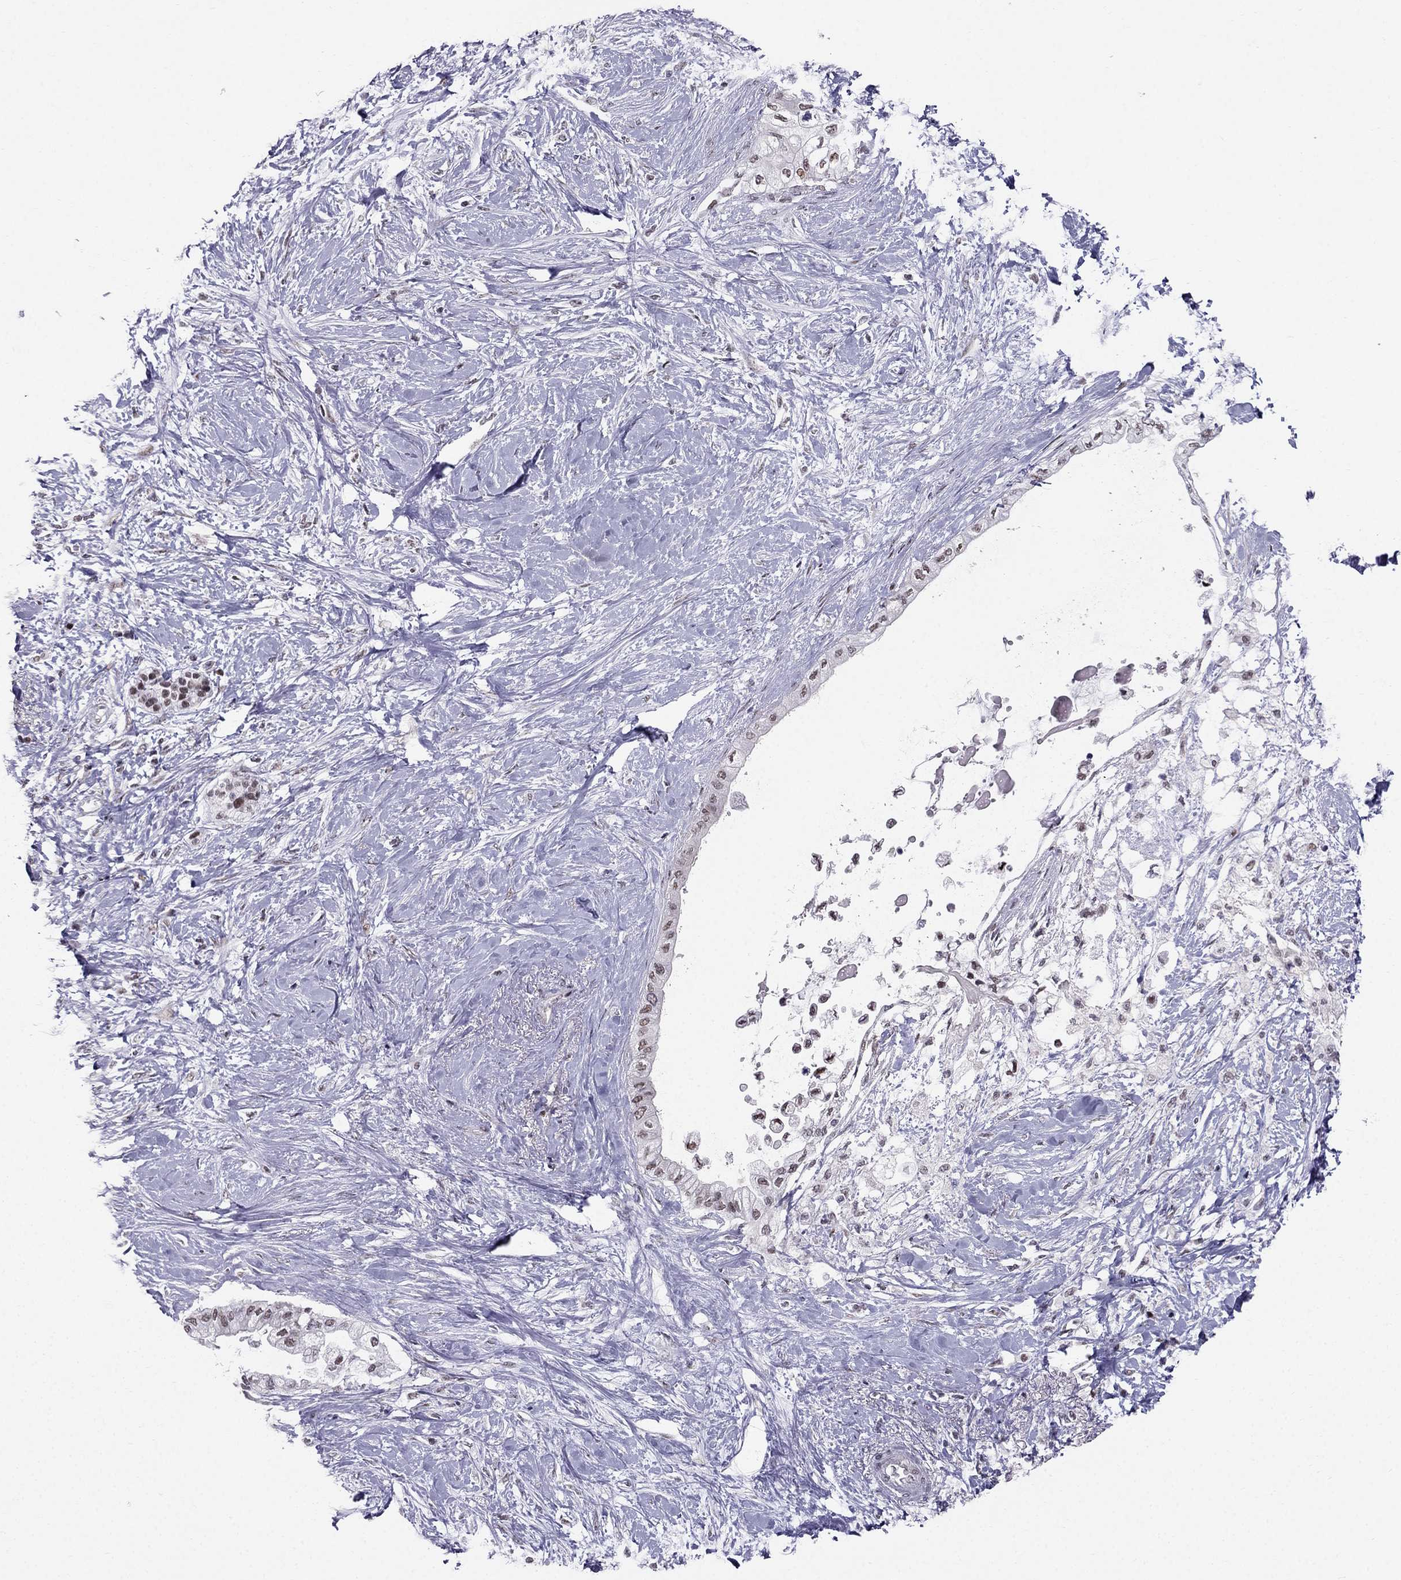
{"staining": {"intensity": "weak", "quantity": "25%-75%", "location": "nuclear"}, "tissue": "pancreatic cancer", "cell_type": "Tumor cells", "image_type": "cancer", "snomed": [{"axis": "morphology", "description": "Normal tissue, NOS"}, {"axis": "morphology", "description": "Adenocarcinoma, NOS"}, {"axis": "topography", "description": "Pancreas"}, {"axis": "topography", "description": "Duodenum"}], "caption": "This is an image of immunohistochemistry (IHC) staining of pancreatic cancer (adenocarcinoma), which shows weak expression in the nuclear of tumor cells.", "gene": "RPRD2", "patient": {"sex": "female", "age": 60}}